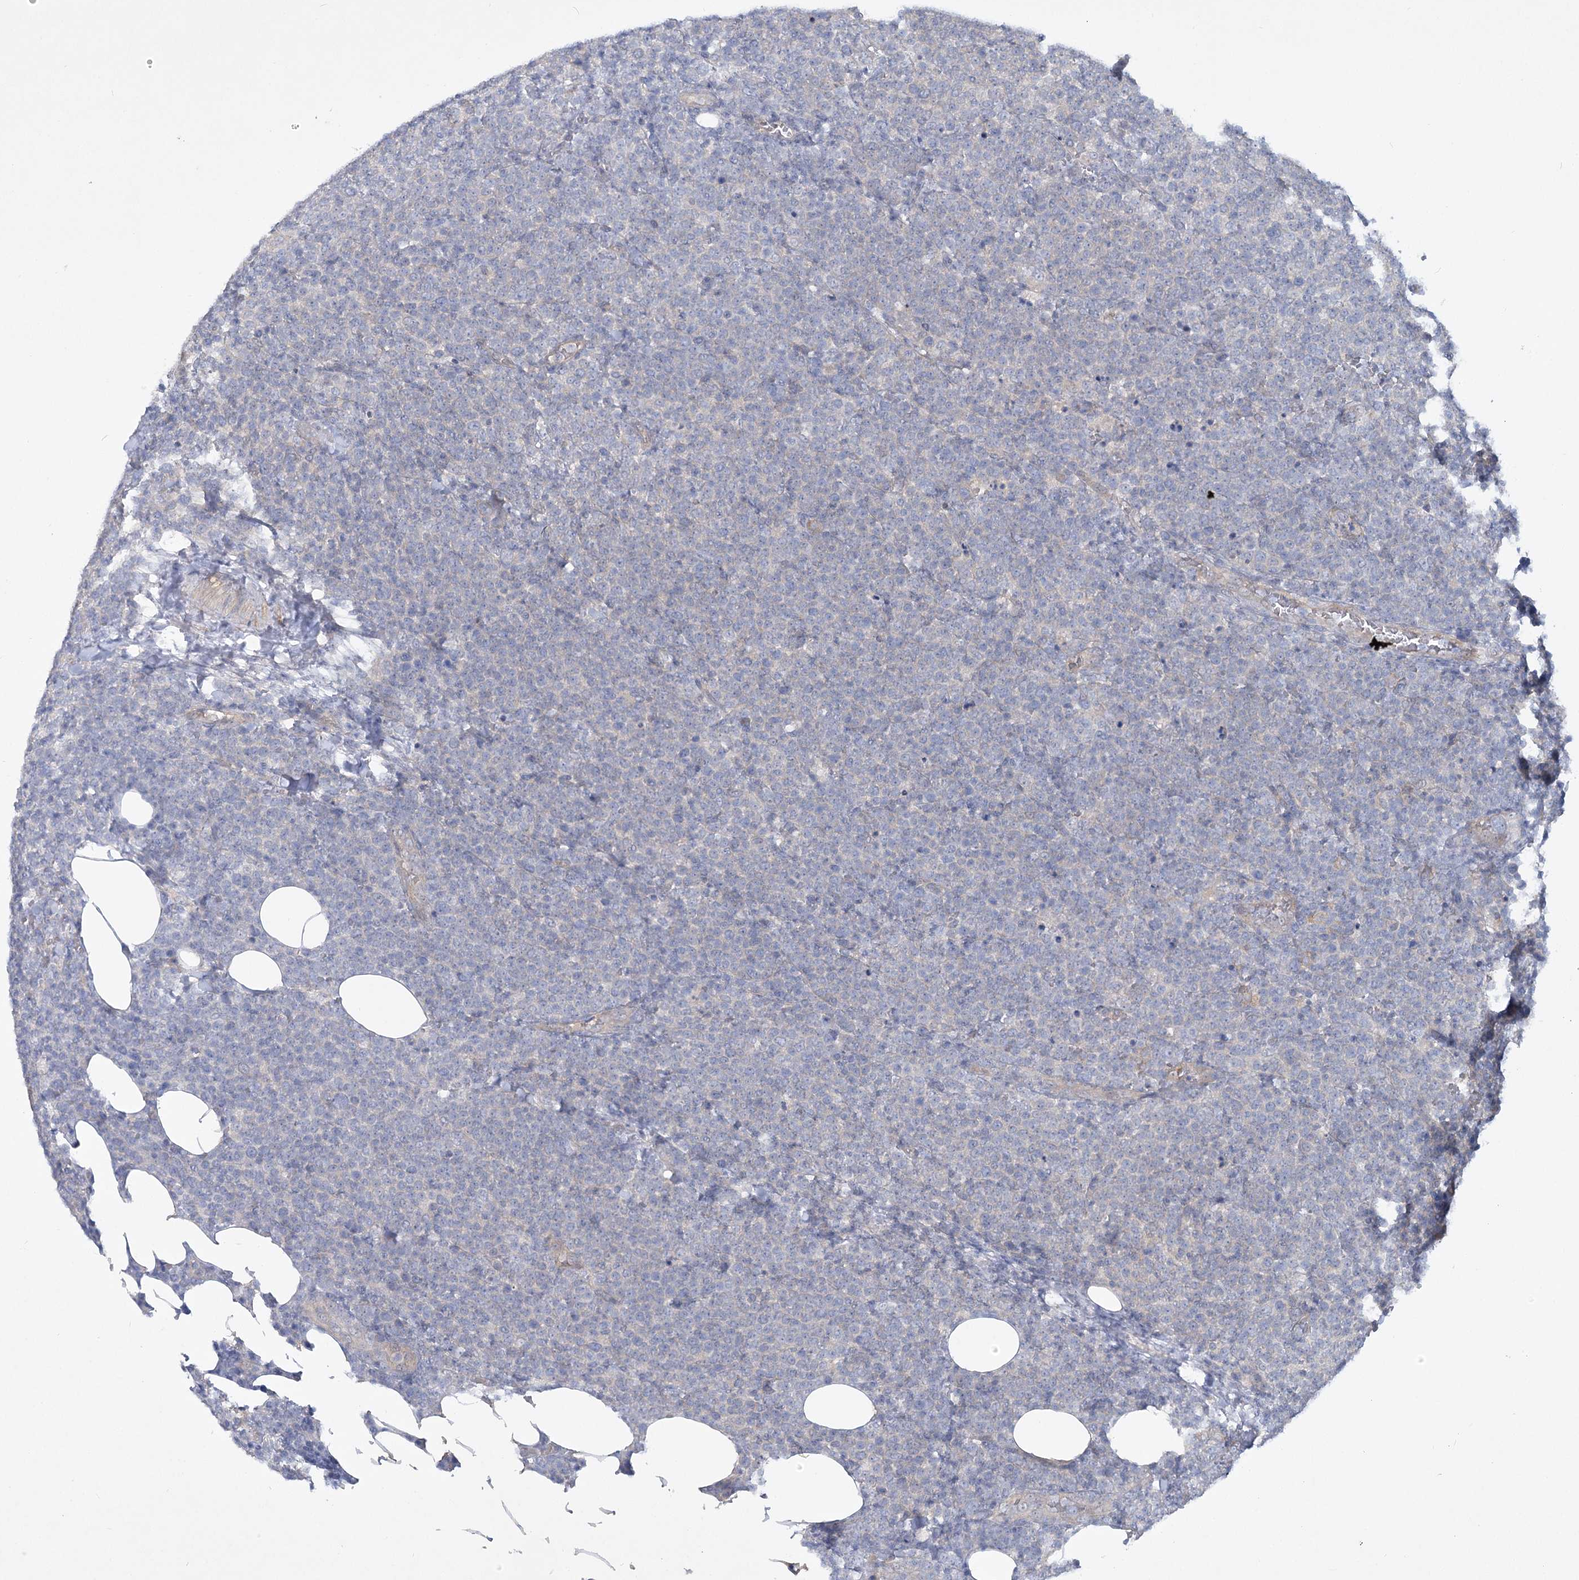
{"staining": {"intensity": "negative", "quantity": "none", "location": "none"}, "tissue": "lymphoma", "cell_type": "Tumor cells", "image_type": "cancer", "snomed": [{"axis": "morphology", "description": "Malignant lymphoma, non-Hodgkin's type, High grade"}, {"axis": "topography", "description": "Lymph node"}], "caption": "DAB (3,3'-diaminobenzidine) immunohistochemical staining of lymphoma displays no significant expression in tumor cells.", "gene": "AAMDC", "patient": {"sex": "male", "age": 61}}